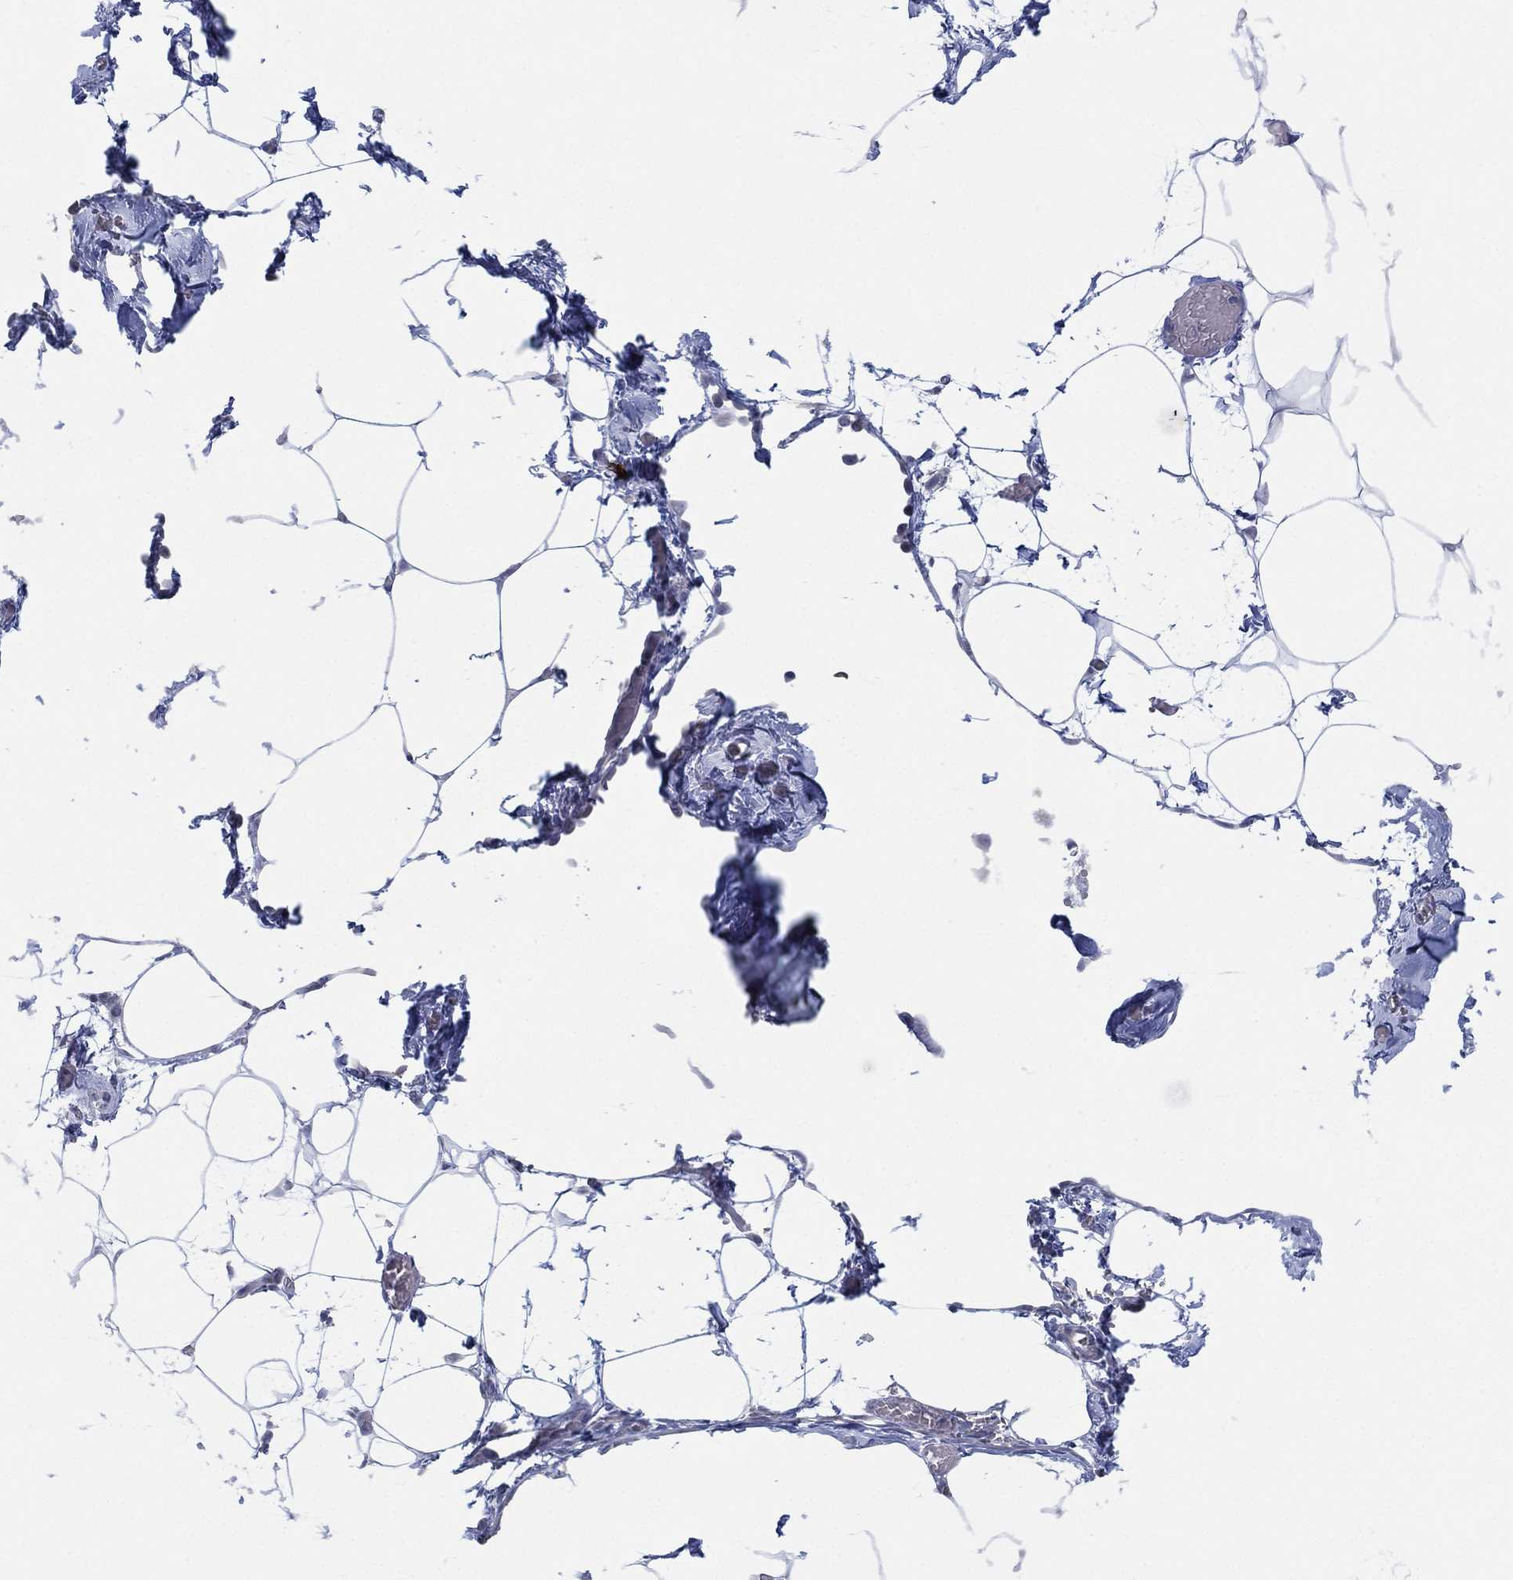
{"staining": {"intensity": "negative", "quantity": "none", "location": "none"}, "tissue": "adipose tissue", "cell_type": "Adipocytes", "image_type": "normal", "snomed": [{"axis": "morphology", "description": "Normal tissue, NOS"}, {"axis": "topography", "description": "Adipose tissue"}], "caption": "This is an immunohistochemistry (IHC) photomicrograph of unremarkable adipose tissue. There is no staining in adipocytes.", "gene": "TMCO1", "patient": {"sex": "male", "age": 57}}